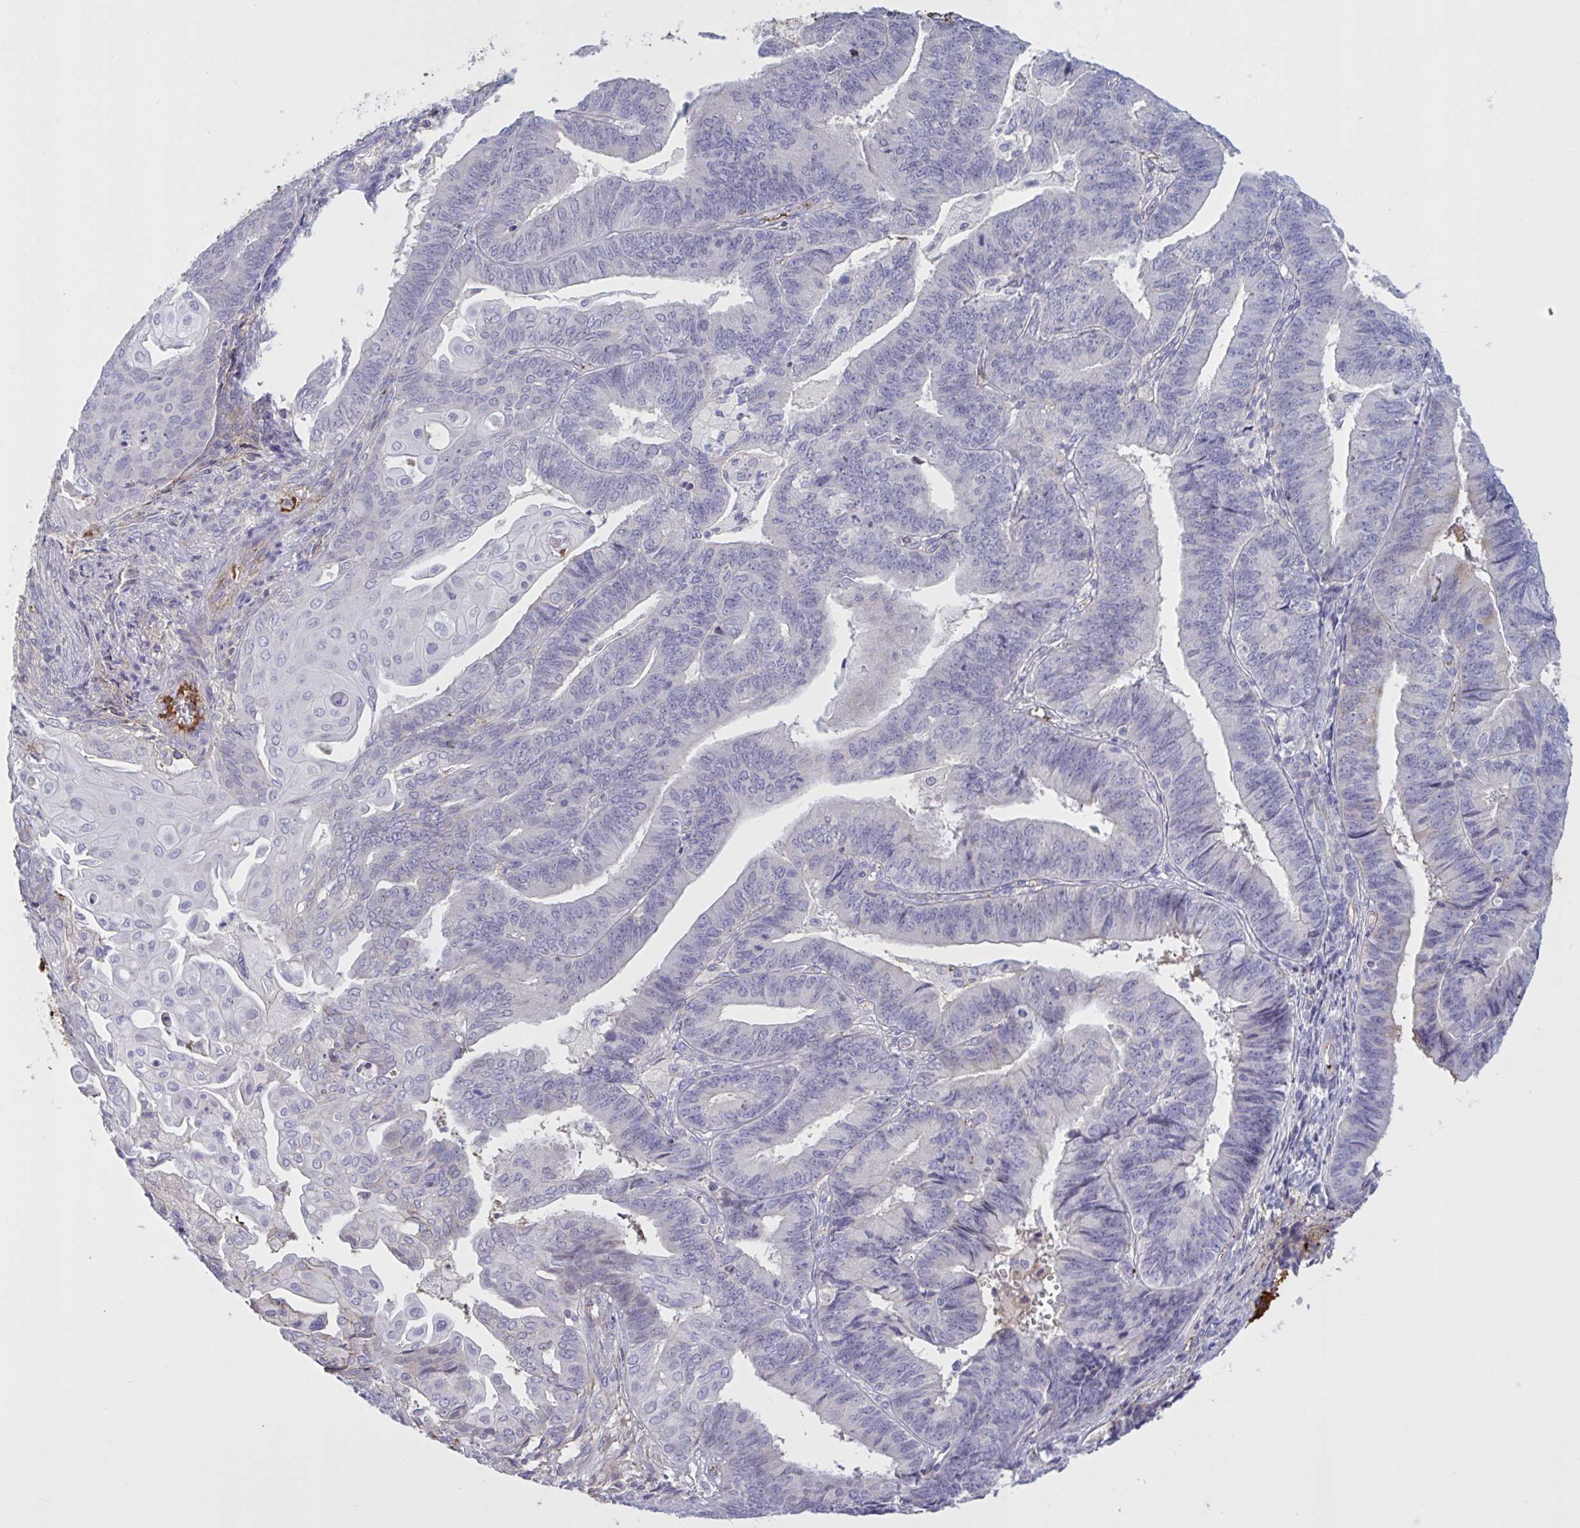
{"staining": {"intensity": "negative", "quantity": "none", "location": "none"}, "tissue": "endometrial cancer", "cell_type": "Tumor cells", "image_type": "cancer", "snomed": [{"axis": "morphology", "description": "Adenocarcinoma, NOS"}, {"axis": "topography", "description": "Endometrium"}], "caption": "Immunohistochemical staining of endometrial adenocarcinoma exhibits no significant expression in tumor cells. (DAB (3,3'-diaminobenzidine) IHC visualized using brightfield microscopy, high magnification).", "gene": "IL1R1", "patient": {"sex": "female", "age": 73}}